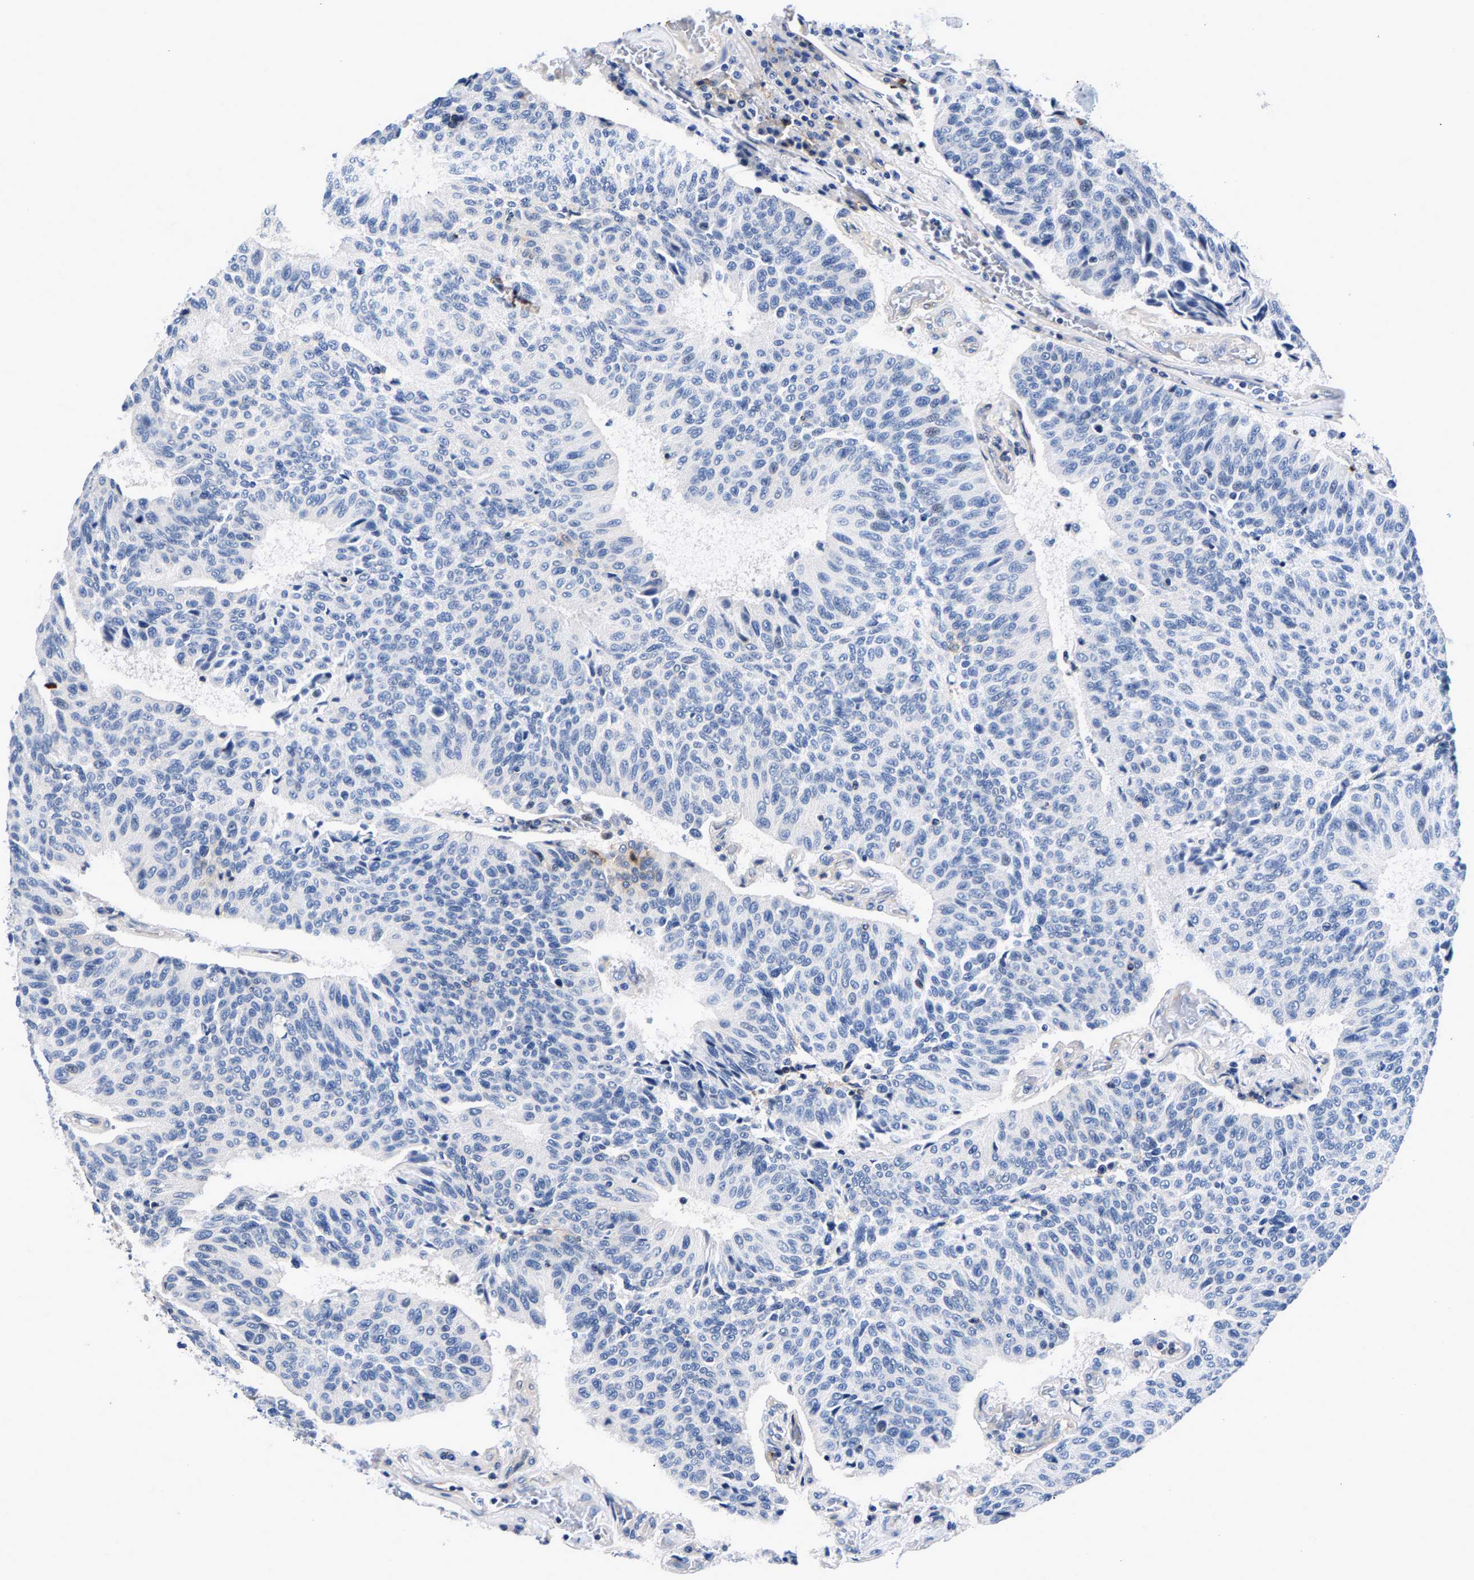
{"staining": {"intensity": "negative", "quantity": "none", "location": "none"}, "tissue": "urothelial cancer", "cell_type": "Tumor cells", "image_type": "cancer", "snomed": [{"axis": "morphology", "description": "Urothelial carcinoma, High grade"}, {"axis": "topography", "description": "Urinary bladder"}], "caption": "Urothelial cancer was stained to show a protein in brown. There is no significant positivity in tumor cells.", "gene": "P2RY4", "patient": {"sex": "male", "age": 66}}